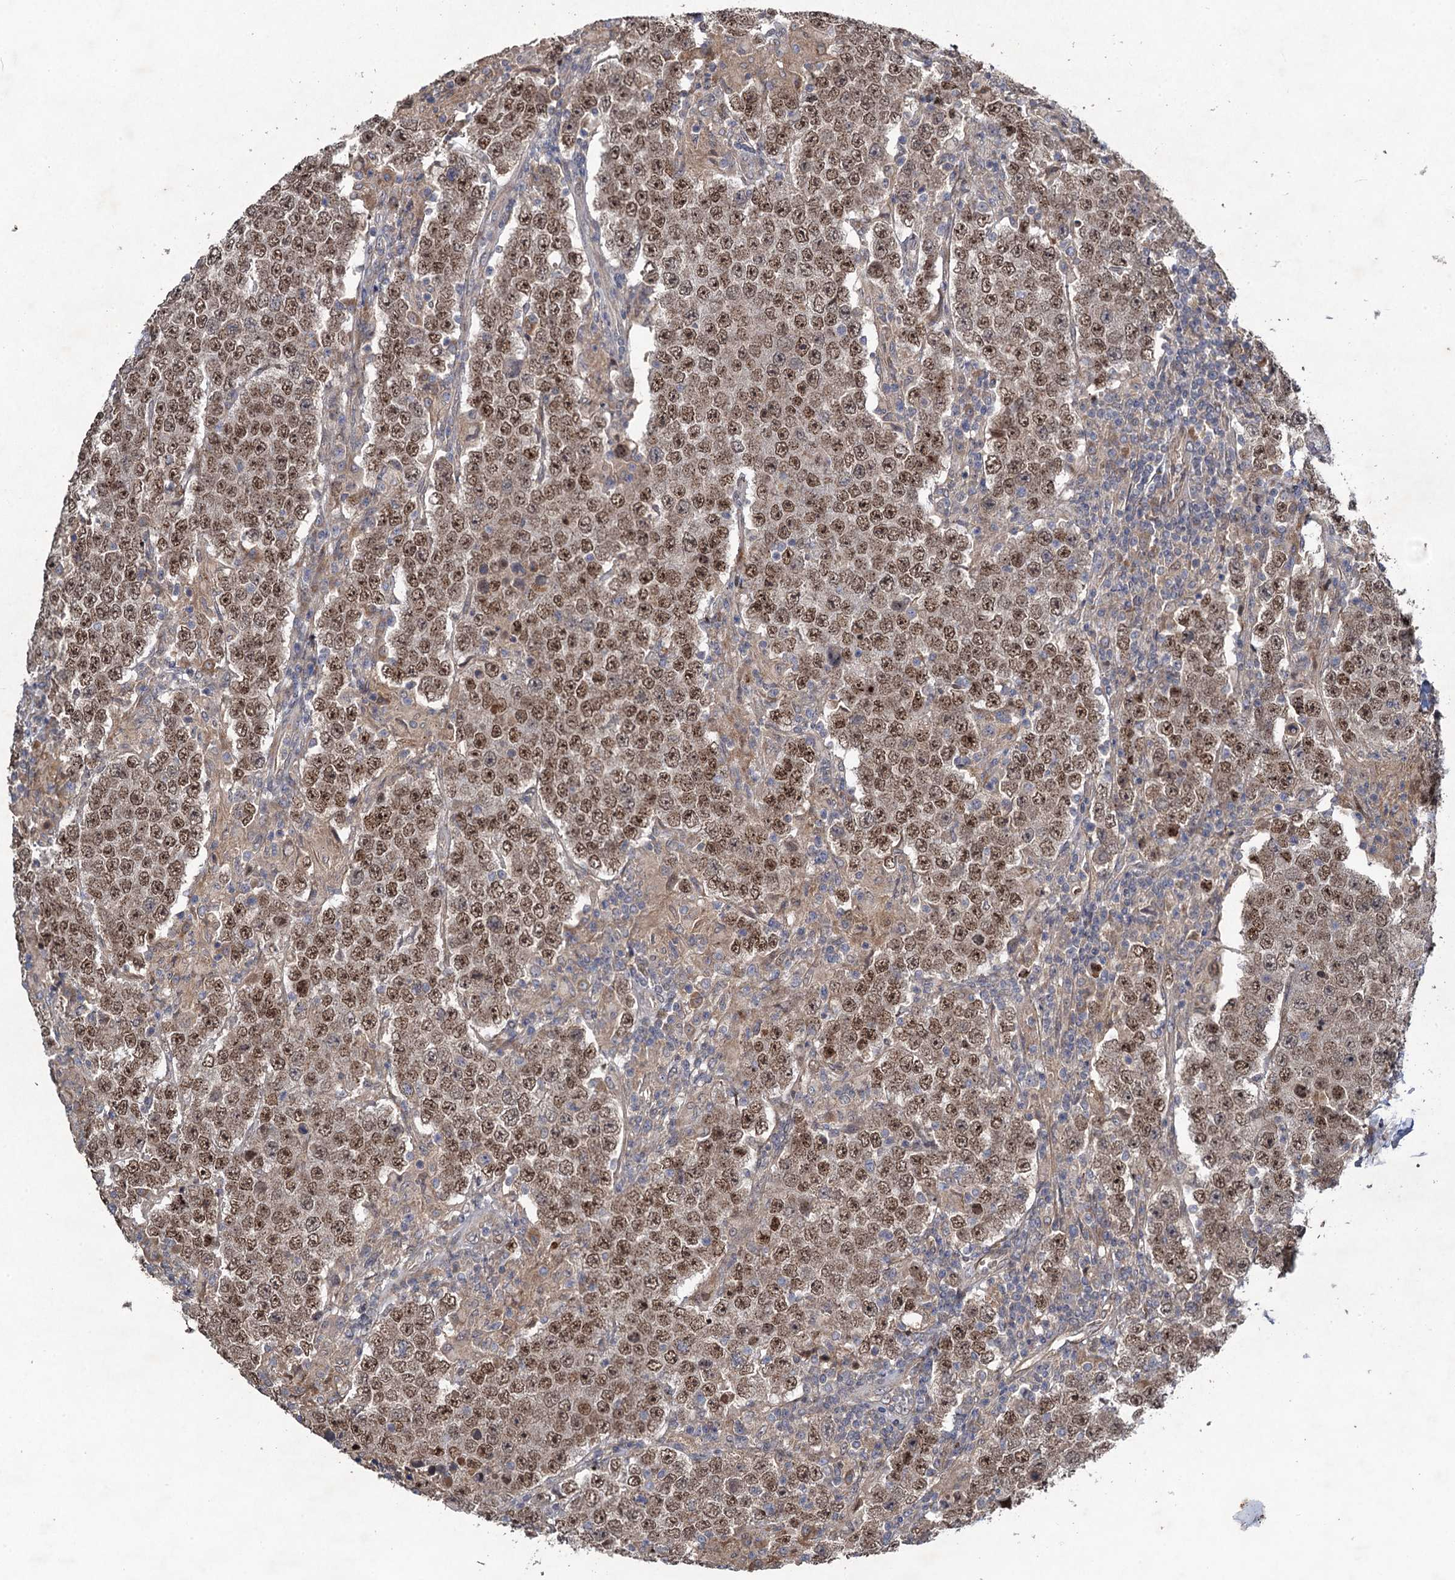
{"staining": {"intensity": "moderate", "quantity": ">75%", "location": "nuclear"}, "tissue": "testis cancer", "cell_type": "Tumor cells", "image_type": "cancer", "snomed": [{"axis": "morphology", "description": "Normal tissue, NOS"}, {"axis": "morphology", "description": "Urothelial carcinoma, High grade"}, {"axis": "morphology", "description": "Seminoma, NOS"}, {"axis": "morphology", "description": "Carcinoma, Embryonal, NOS"}, {"axis": "topography", "description": "Urinary bladder"}, {"axis": "topography", "description": "Testis"}], "caption": "Moderate nuclear positivity is present in approximately >75% of tumor cells in testis embryonal carcinoma.", "gene": "NUDT22", "patient": {"sex": "male", "age": 41}}